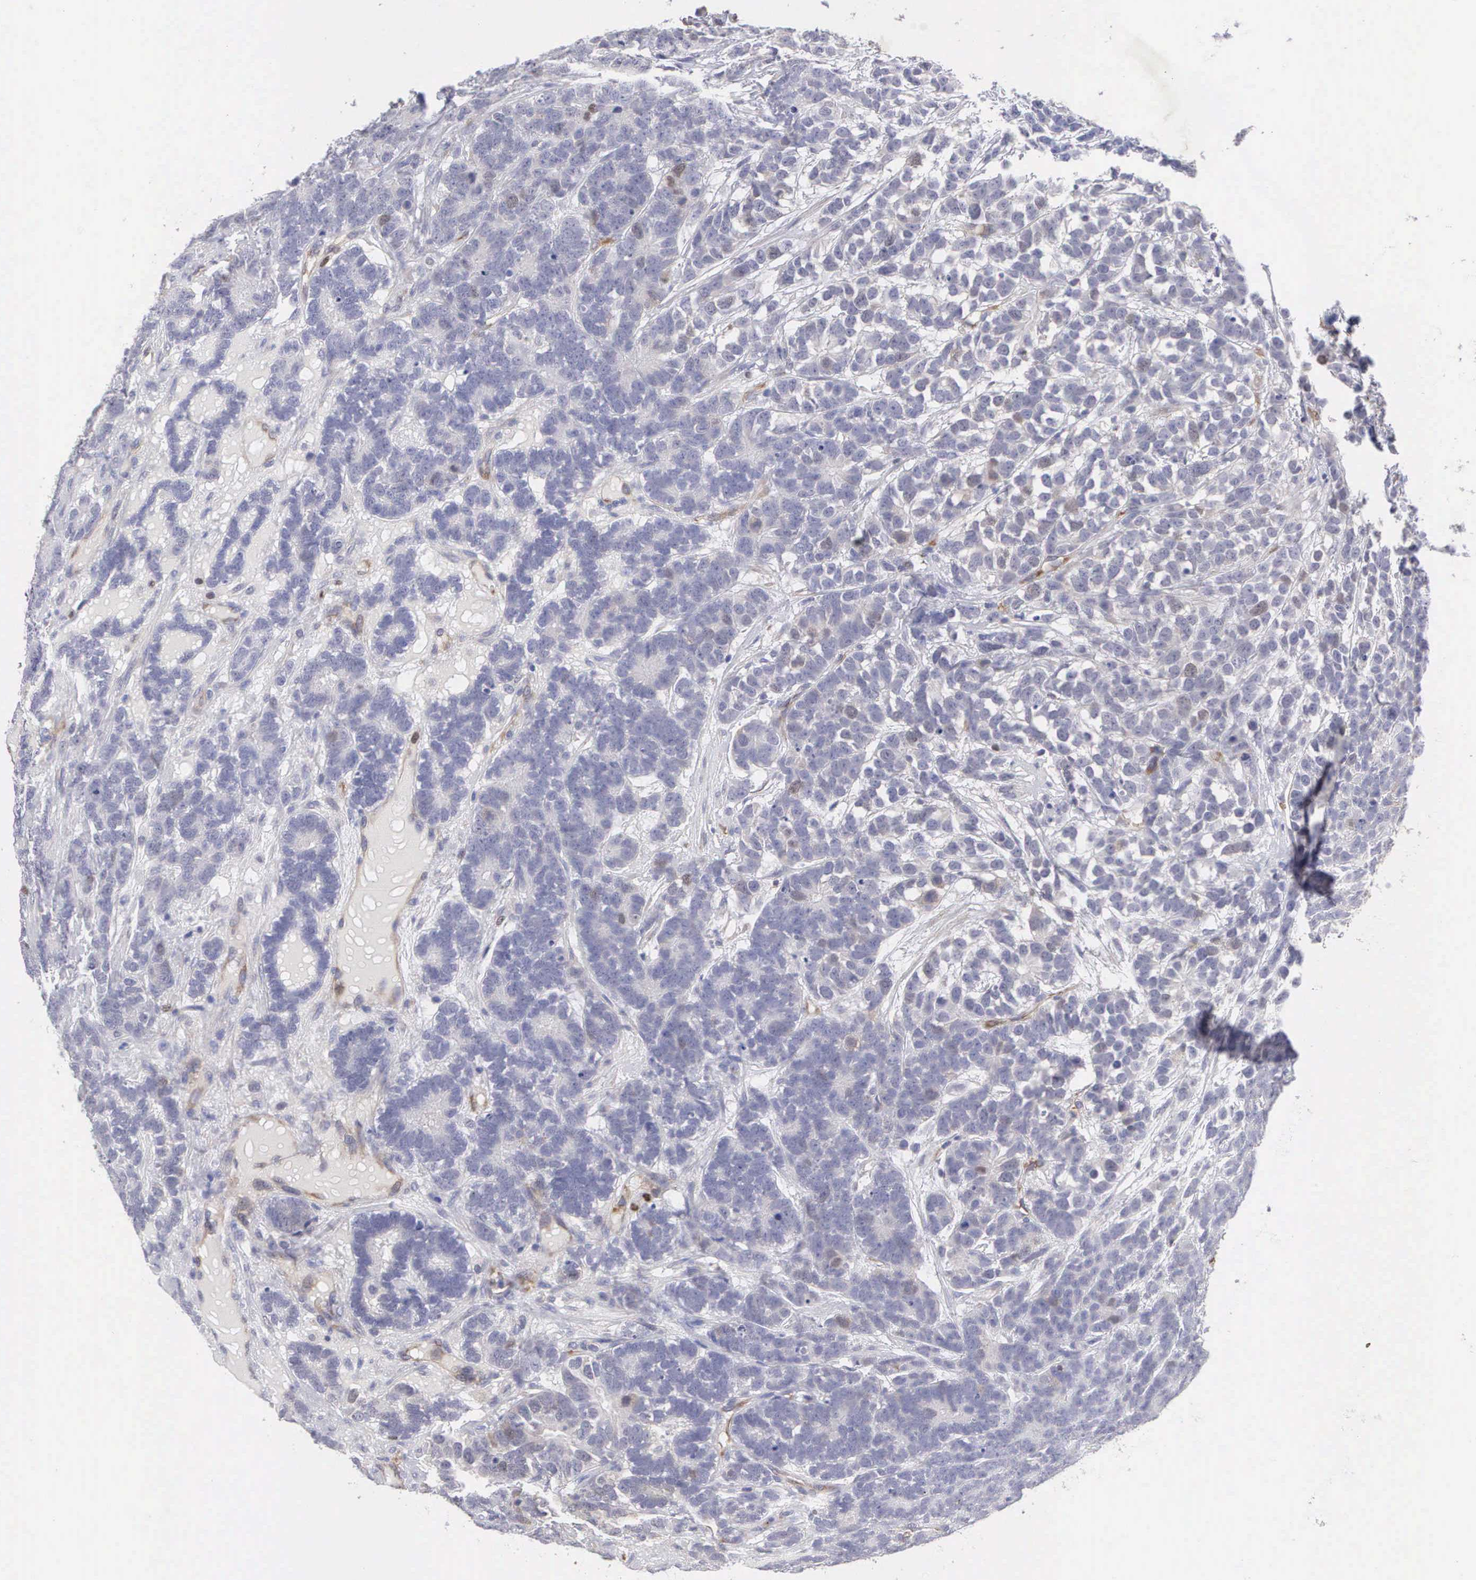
{"staining": {"intensity": "weak", "quantity": "25%-75%", "location": "cytoplasmic/membranous"}, "tissue": "testis cancer", "cell_type": "Tumor cells", "image_type": "cancer", "snomed": [{"axis": "morphology", "description": "Carcinoma, Embryonal, NOS"}, {"axis": "topography", "description": "Testis"}], "caption": "Immunohistochemistry (IHC) histopathology image of testis cancer (embryonal carcinoma) stained for a protein (brown), which shows low levels of weak cytoplasmic/membranous staining in approximately 25%-75% of tumor cells.", "gene": "MAST4", "patient": {"sex": "male", "age": 26}}